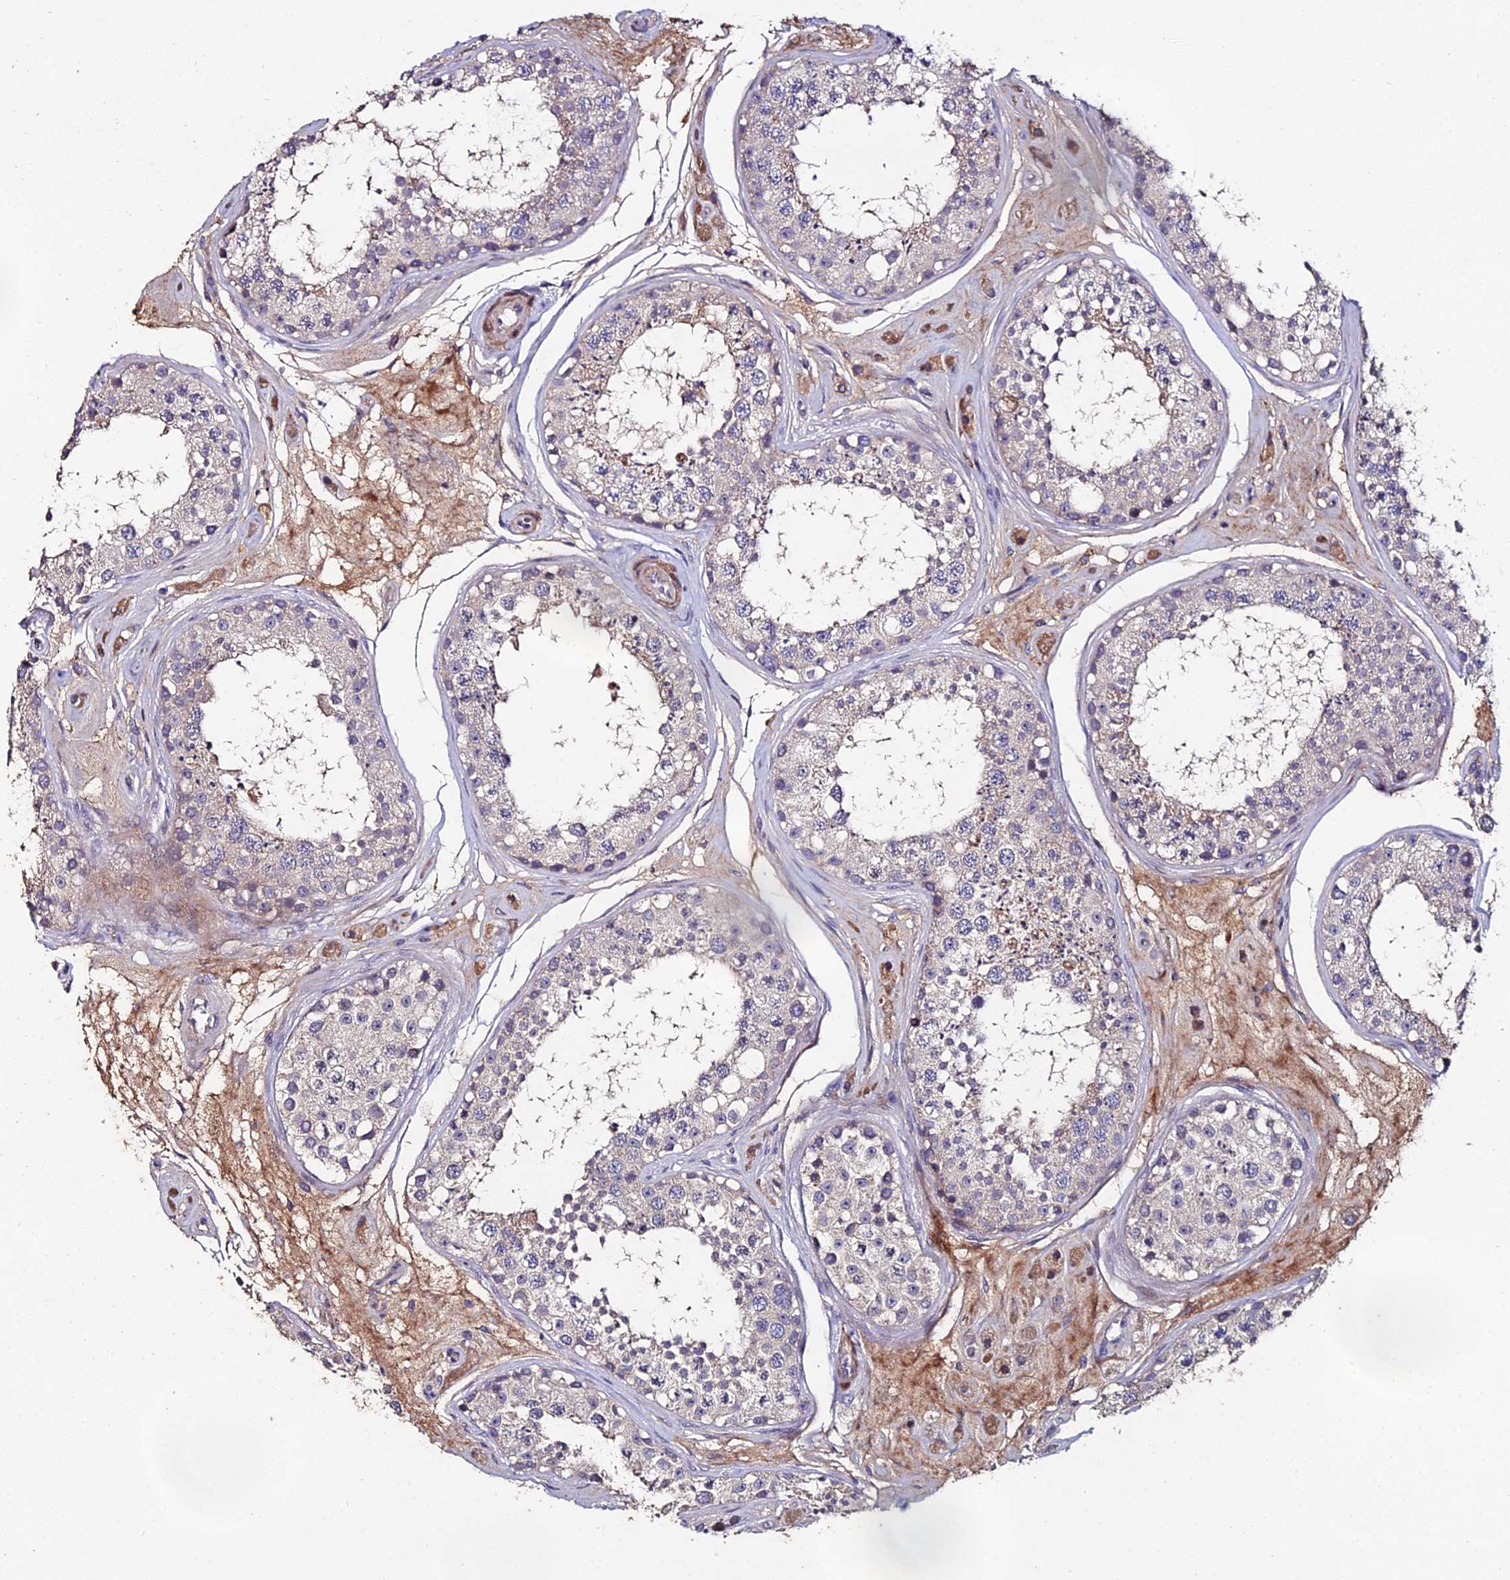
{"staining": {"intensity": "weak", "quantity": "<25%", "location": "cytoplasmic/membranous"}, "tissue": "testis", "cell_type": "Cells in seminiferous ducts", "image_type": "normal", "snomed": [{"axis": "morphology", "description": "Normal tissue, NOS"}, {"axis": "topography", "description": "Testis"}], "caption": "This is an immunohistochemistry (IHC) histopathology image of normal testis. There is no expression in cells in seminiferous ducts.", "gene": "ESRRG", "patient": {"sex": "male", "age": 25}}